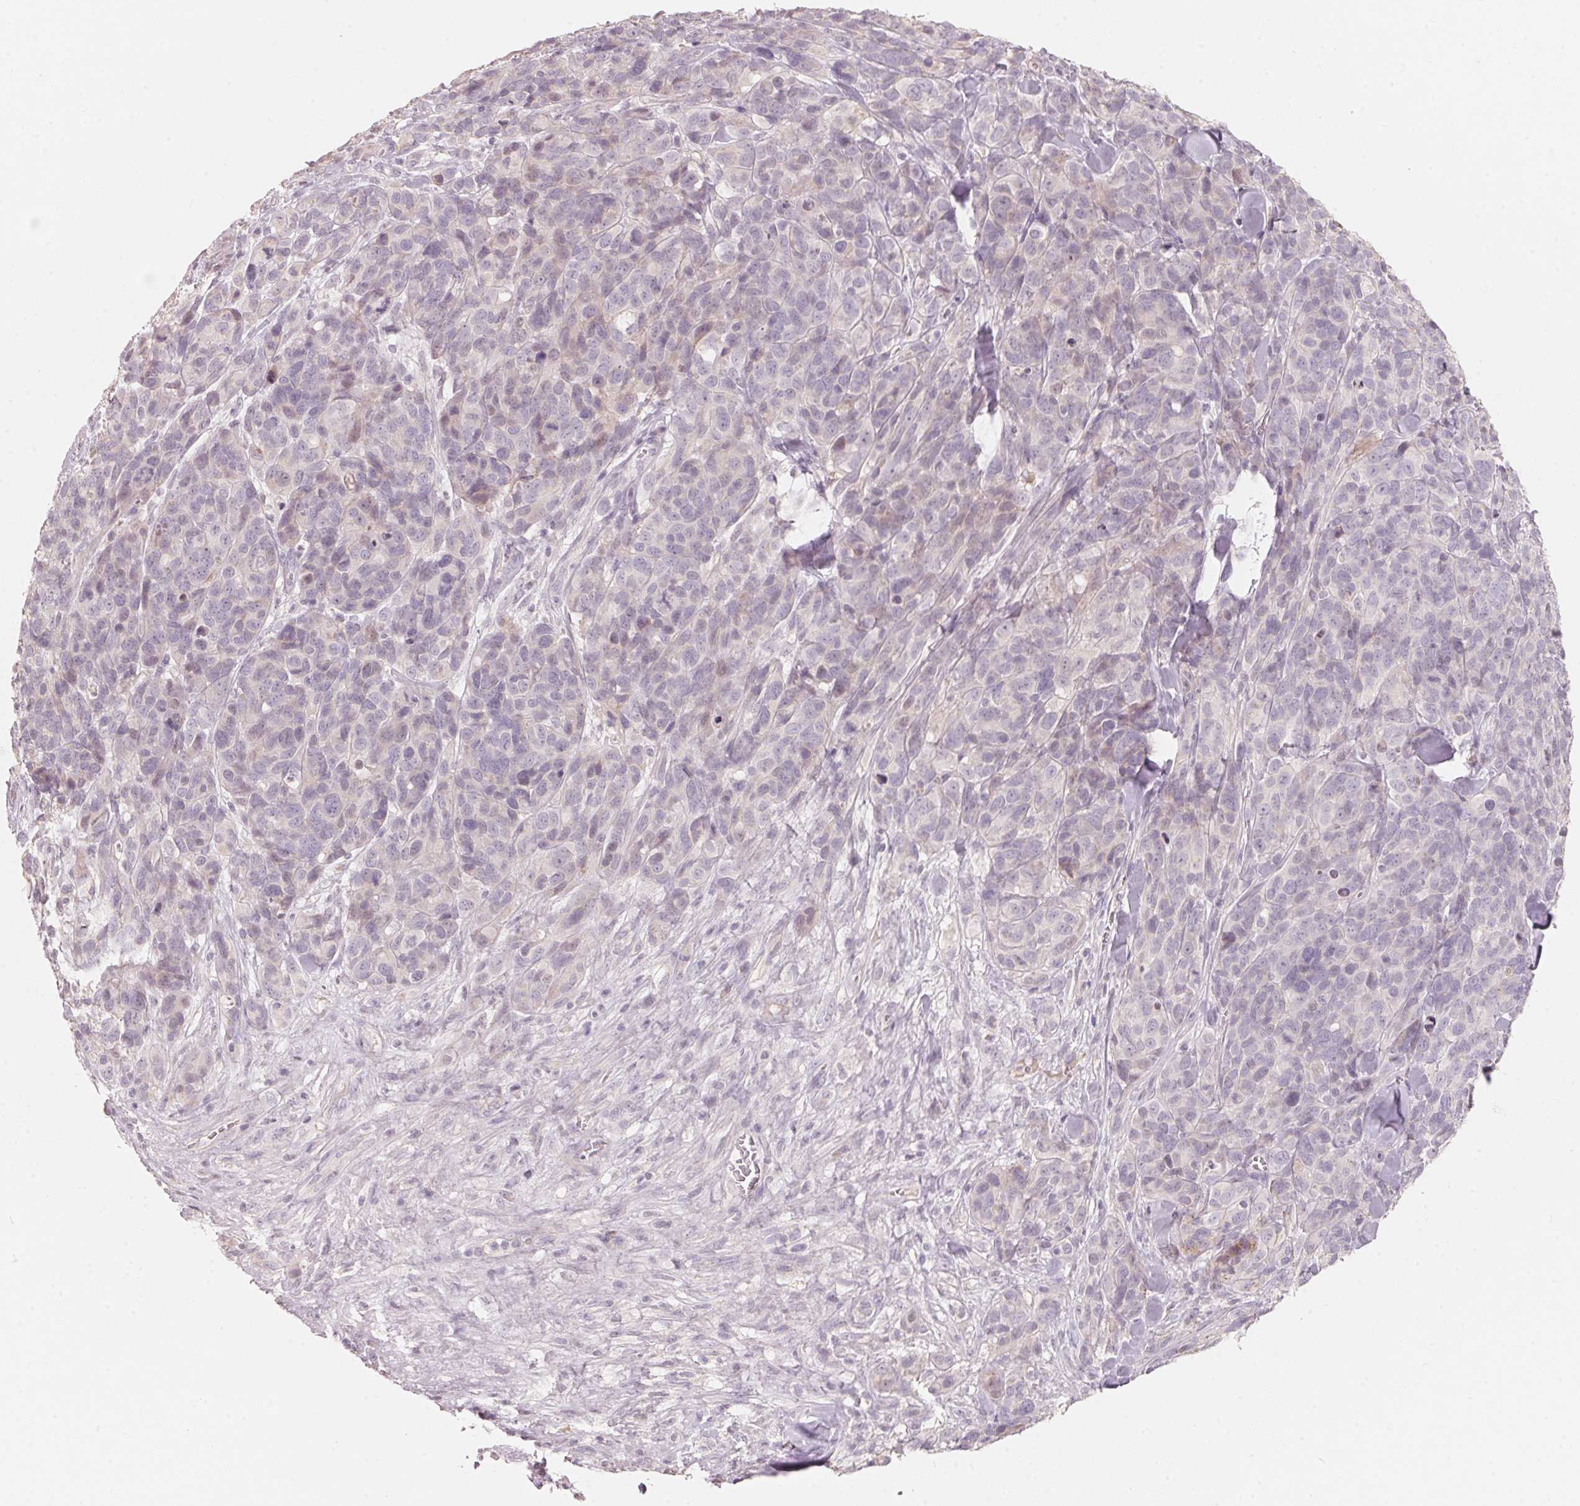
{"staining": {"intensity": "negative", "quantity": "none", "location": "none"}, "tissue": "melanoma", "cell_type": "Tumor cells", "image_type": "cancer", "snomed": [{"axis": "morphology", "description": "Malignant melanoma, NOS"}, {"axis": "topography", "description": "Skin"}], "caption": "IHC image of neoplastic tissue: human malignant melanoma stained with DAB exhibits no significant protein positivity in tumor cells.", "gene": "TP53AIP1", "patient": {"sex": "male", "age": 51}}